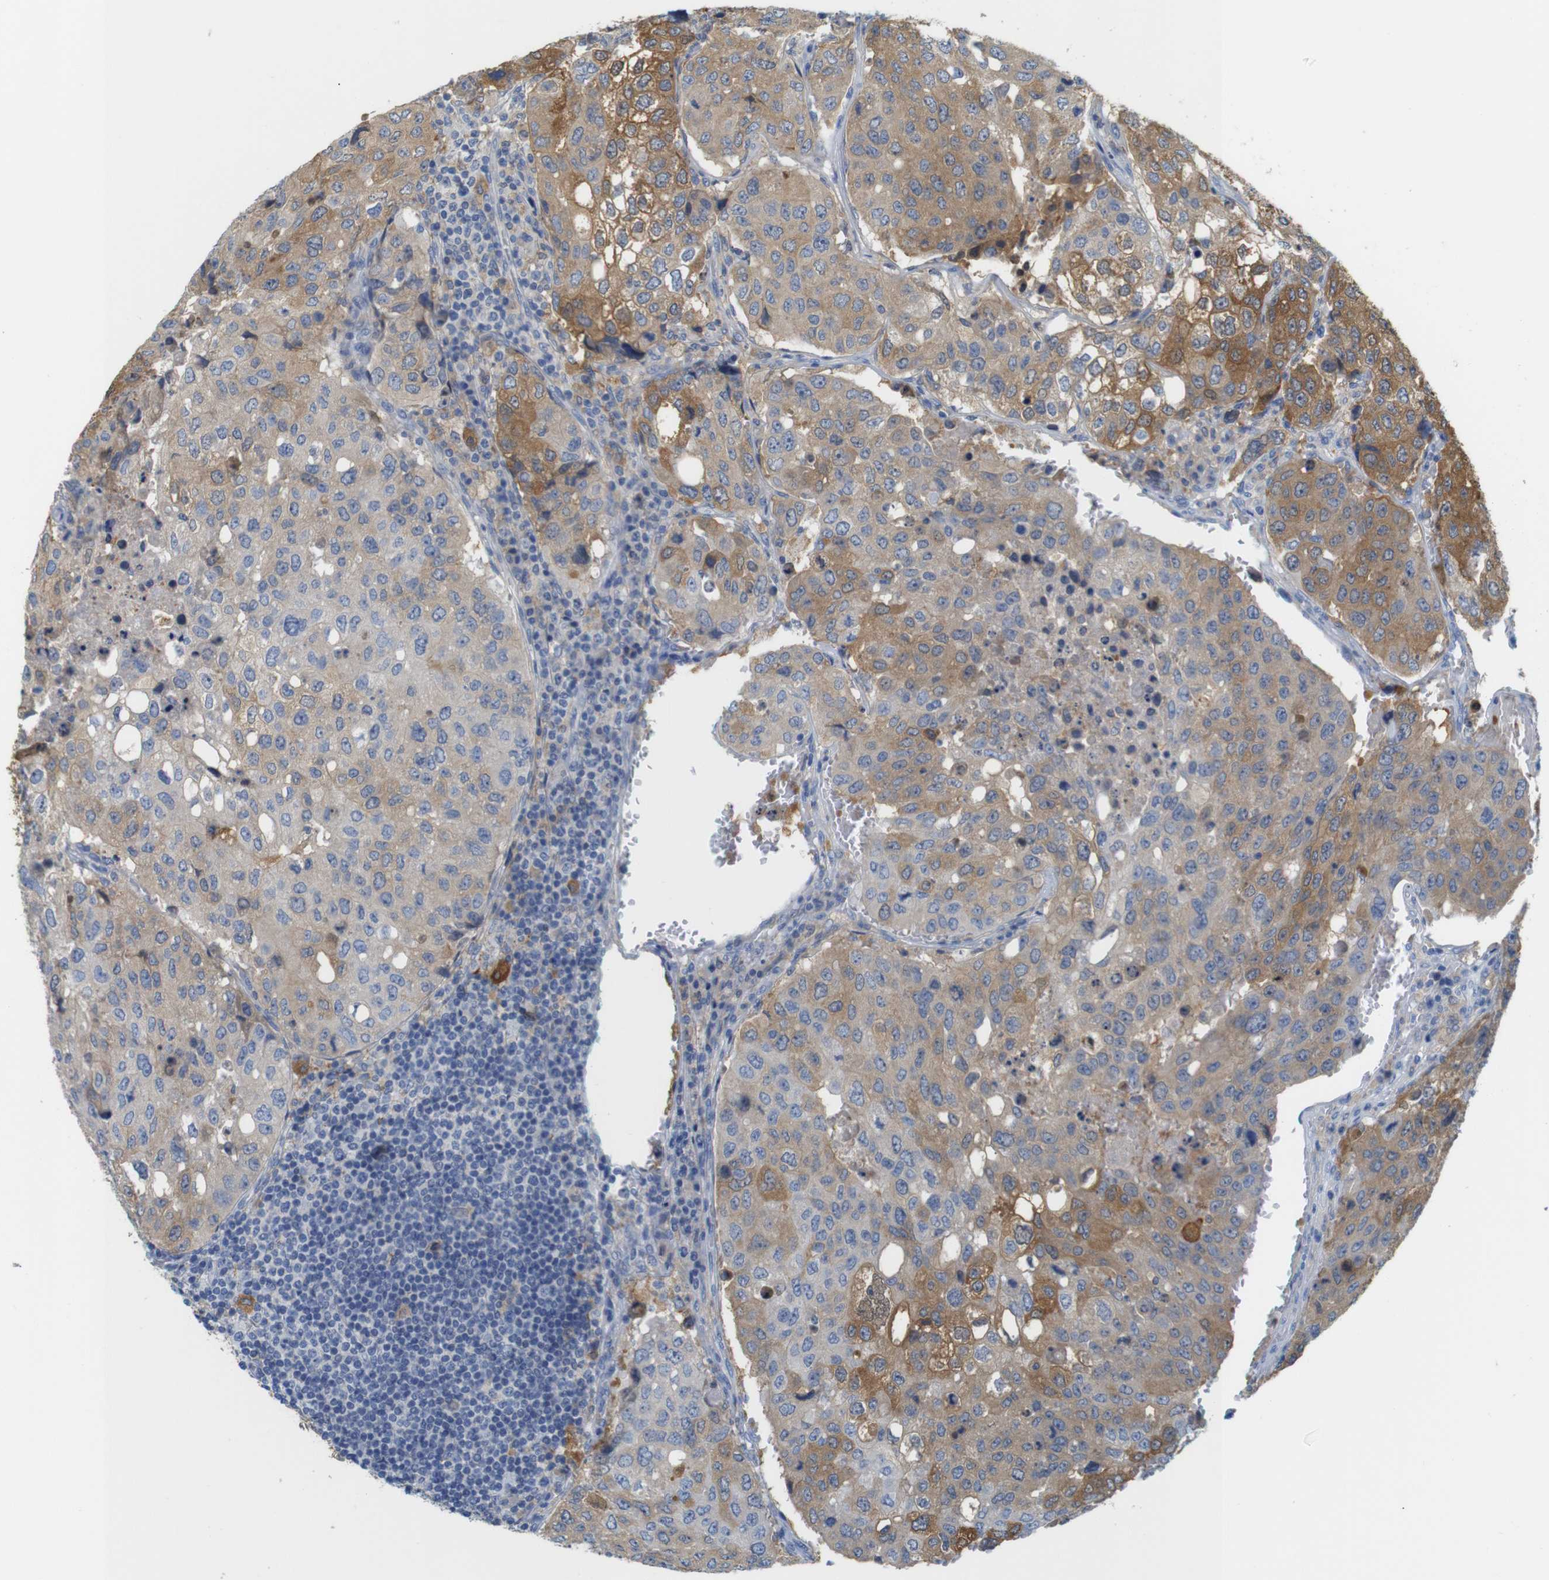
{"staining": {"intensity": "moderate", "quantity": ">75%", "location": "cytoplasmic/membranous"}, "tissue": "urothelial cancer", "cell_type": "Tumor cells", "image_type": "cancer", "snomed": [{"axis": "morphology", "description": "Urothelial carcinoma, High grade"}, {"axis": "topography", "description": "Lymph node"}, {"axis": "topography", "description": "Urinary bladder"}], "caption": "DAB immunohistochemical staining of high-grade urothelial carcinoma displays moderate cytoplasmic/membranous protein positivity in about >75% of tumor cells. The staining was performed using DAB, with brown indicating positive protein expression. Nuclei are stained blue with hematoxylin.", "gene": "NEBL", "patient": {"sex": "male", "age": 51}}